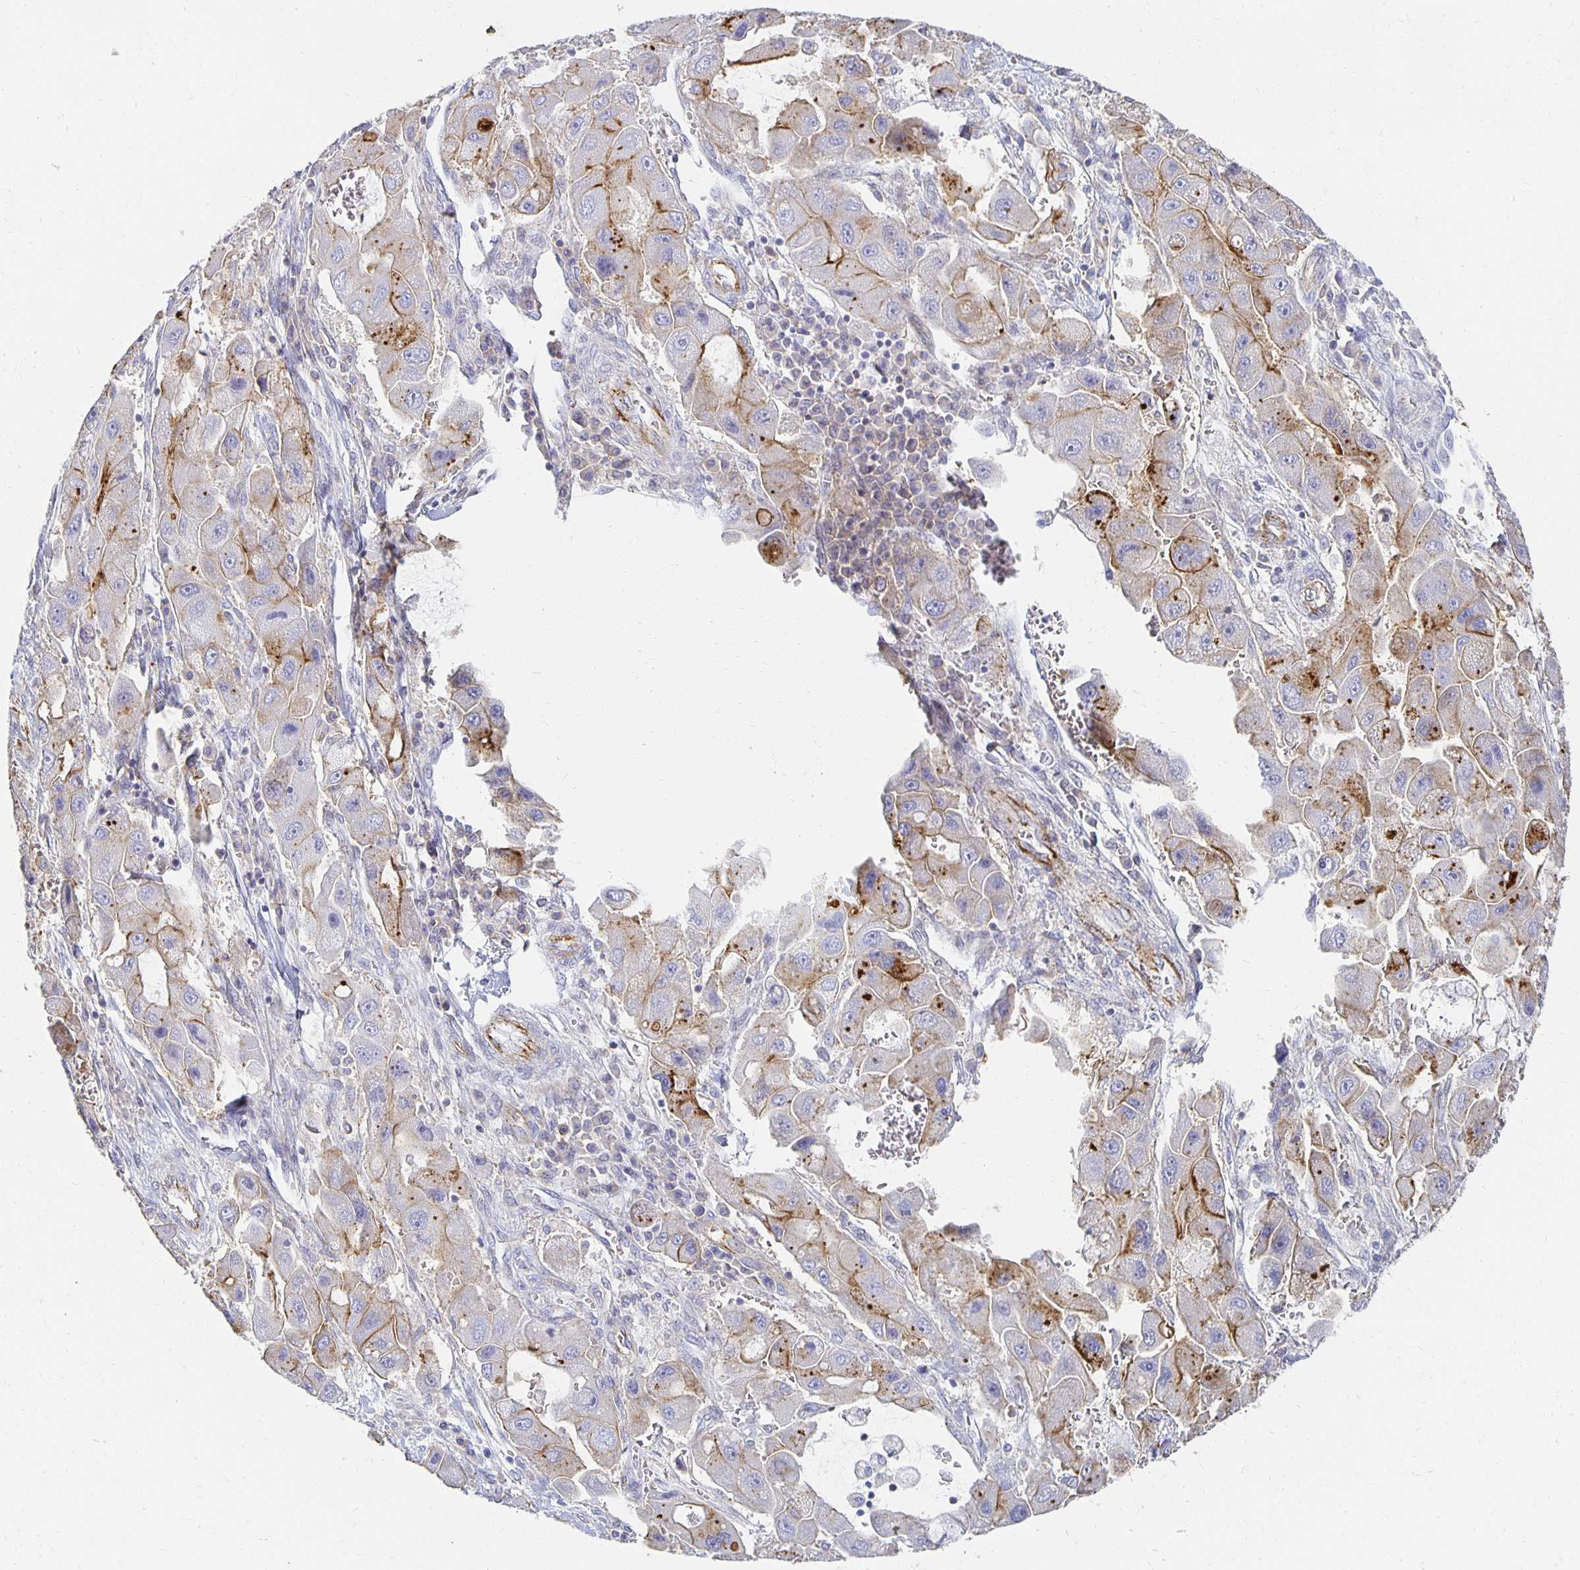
{"staining": {"intensity": "moderate", "quantity": "25%-75%", "location": "cytoplasmic/membranous"}, "tissue": "liver cancer", "cell_type": "Tumor cells", "image_type": "cancer", "snomed": [{"axis": "morphology", "description": "Carcinoma, Hepatocellular, NOS"}, {"axis": "topography", "description": "Liver"}], "caption": "Protein staining displays moderate cytoplasmic/membranous positivity in approximately 25%-75% of tumor cells in liver cancer (hepatocellular carcinoma). The staining was performed using DAB (3,3'-diaminobenzidine) to visualize the protein expression in brown, while the nuclei were stained in blue with hematoxylin (Magnification: 20x).", "gene": "TAAR1", "patient": {"sex": "male", "age": 24}}